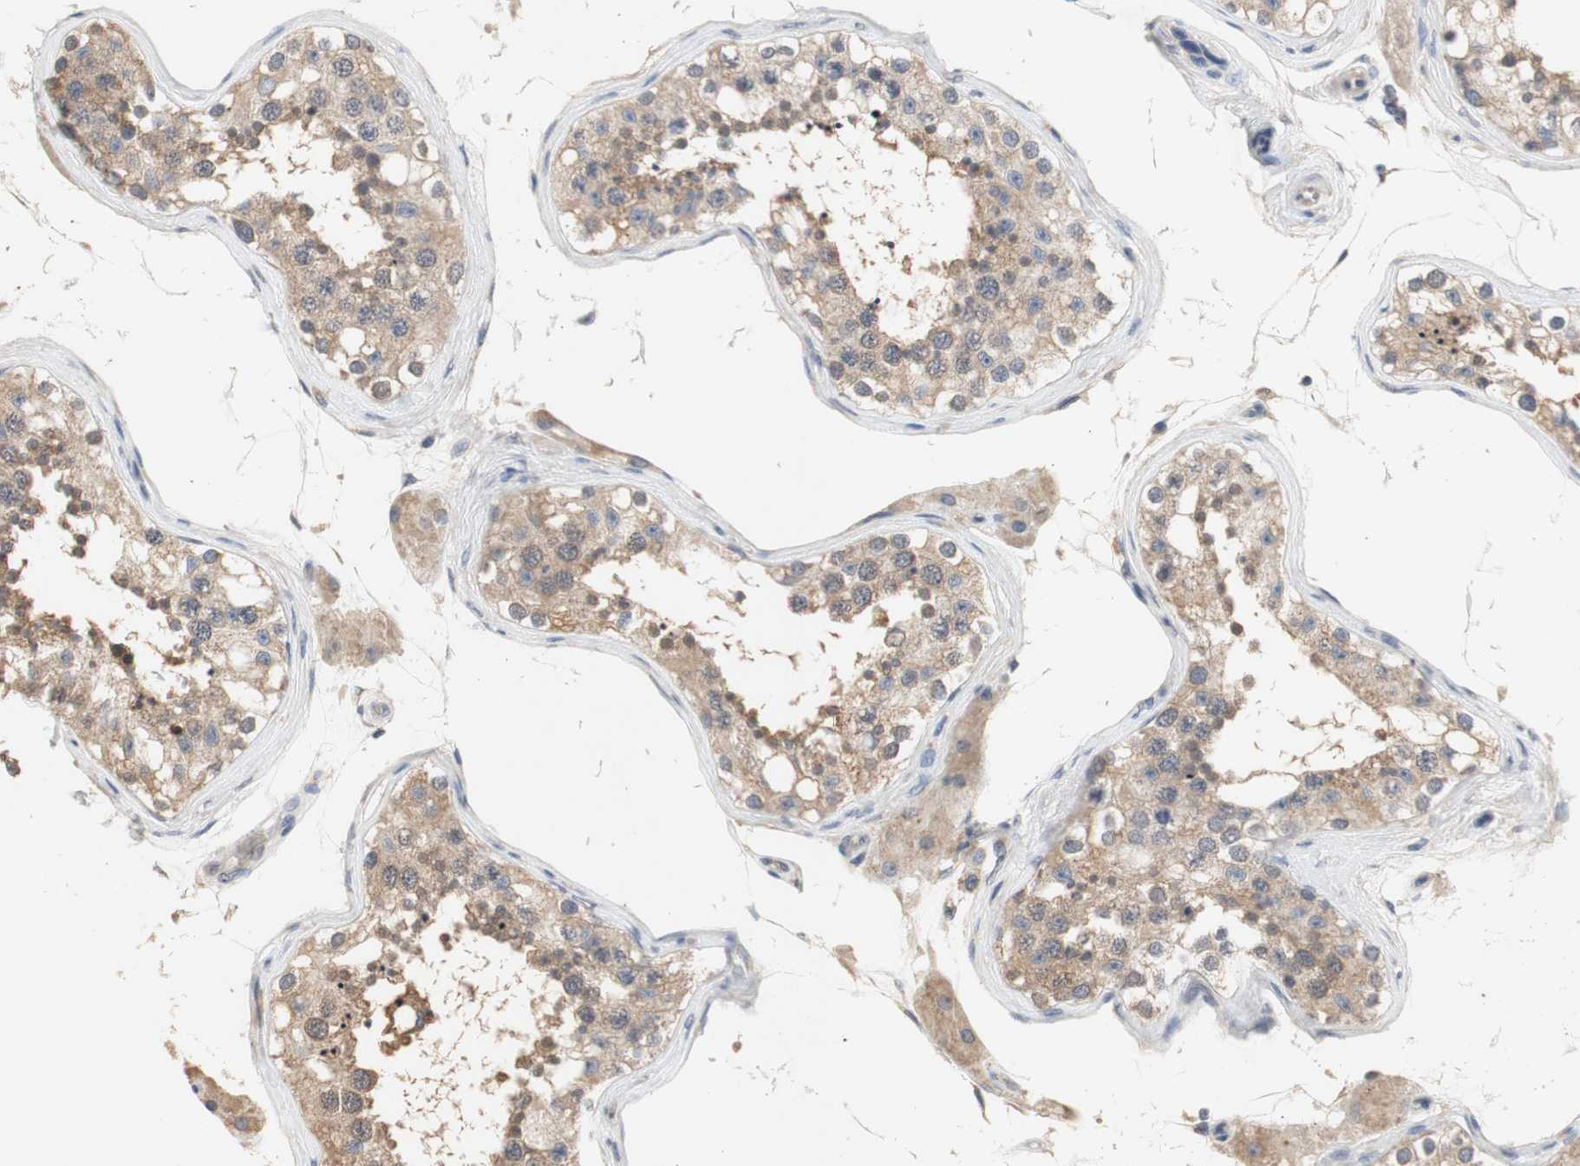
{"staining": {"intensity": "weak", "quantity": ">75%", "location": "cytoplasmic/membranous"}, "tissue": "testis", "cell_type": "Cells in seminiferous ducts", "image_type": "normal", "snomed": [{"axis": "morphology", "description": "Normal tissue, NOS"}, {"axis": "topography", "description": "Testis"}], "caption": "Immunohistochemical staining of normal human testis reveals weak cytoplasmic/membranous protein expression in approximately >75% of cells in seminiferous ducts. (DAB IHC with brightfield microscopy, high magnification).", "gene": "FOSB", "patient": {"sex": "male", "age": 68}}